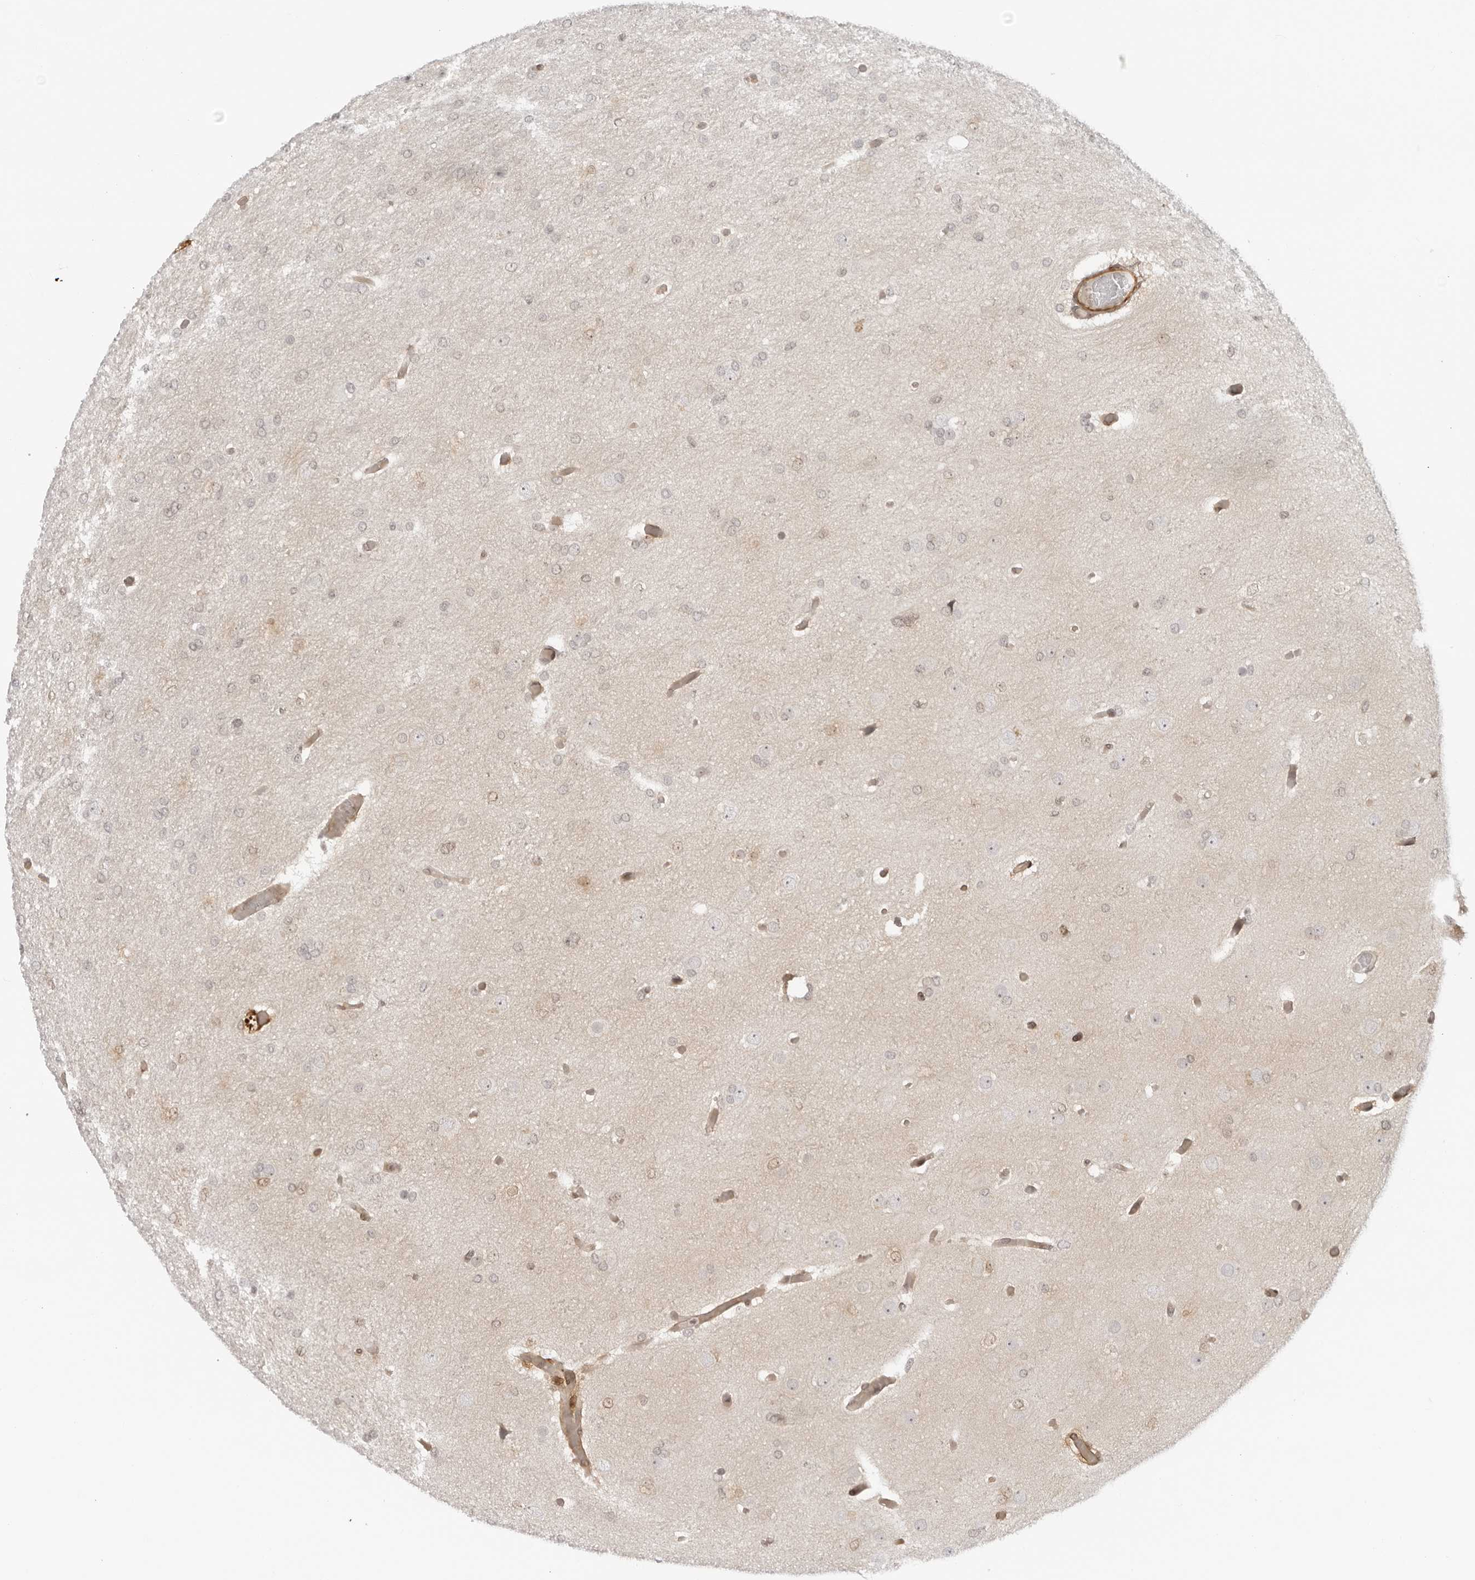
{"staining": {"intensity": "negative", "quantity": "none", "location": "none"}, "tissue": "glioma", "cell_type": "Tumor cells", "image_type": "cancer", "snomed": [{"axis": "morphology", "description": "Glioma, malignant, High grade"}, {"axis": "topography", "description": "Cerebral cortex"}], "caption": "Immunohistochemistry photomicrograph of neoplastic tissue: malignant glioma (high-grade) stained with DAB (3,3'-diaminobenzidine) exhibits no significant protein staining in tumor cells.", "gene": "RNF146", "patient": {"sex": "female", "age": 36}}